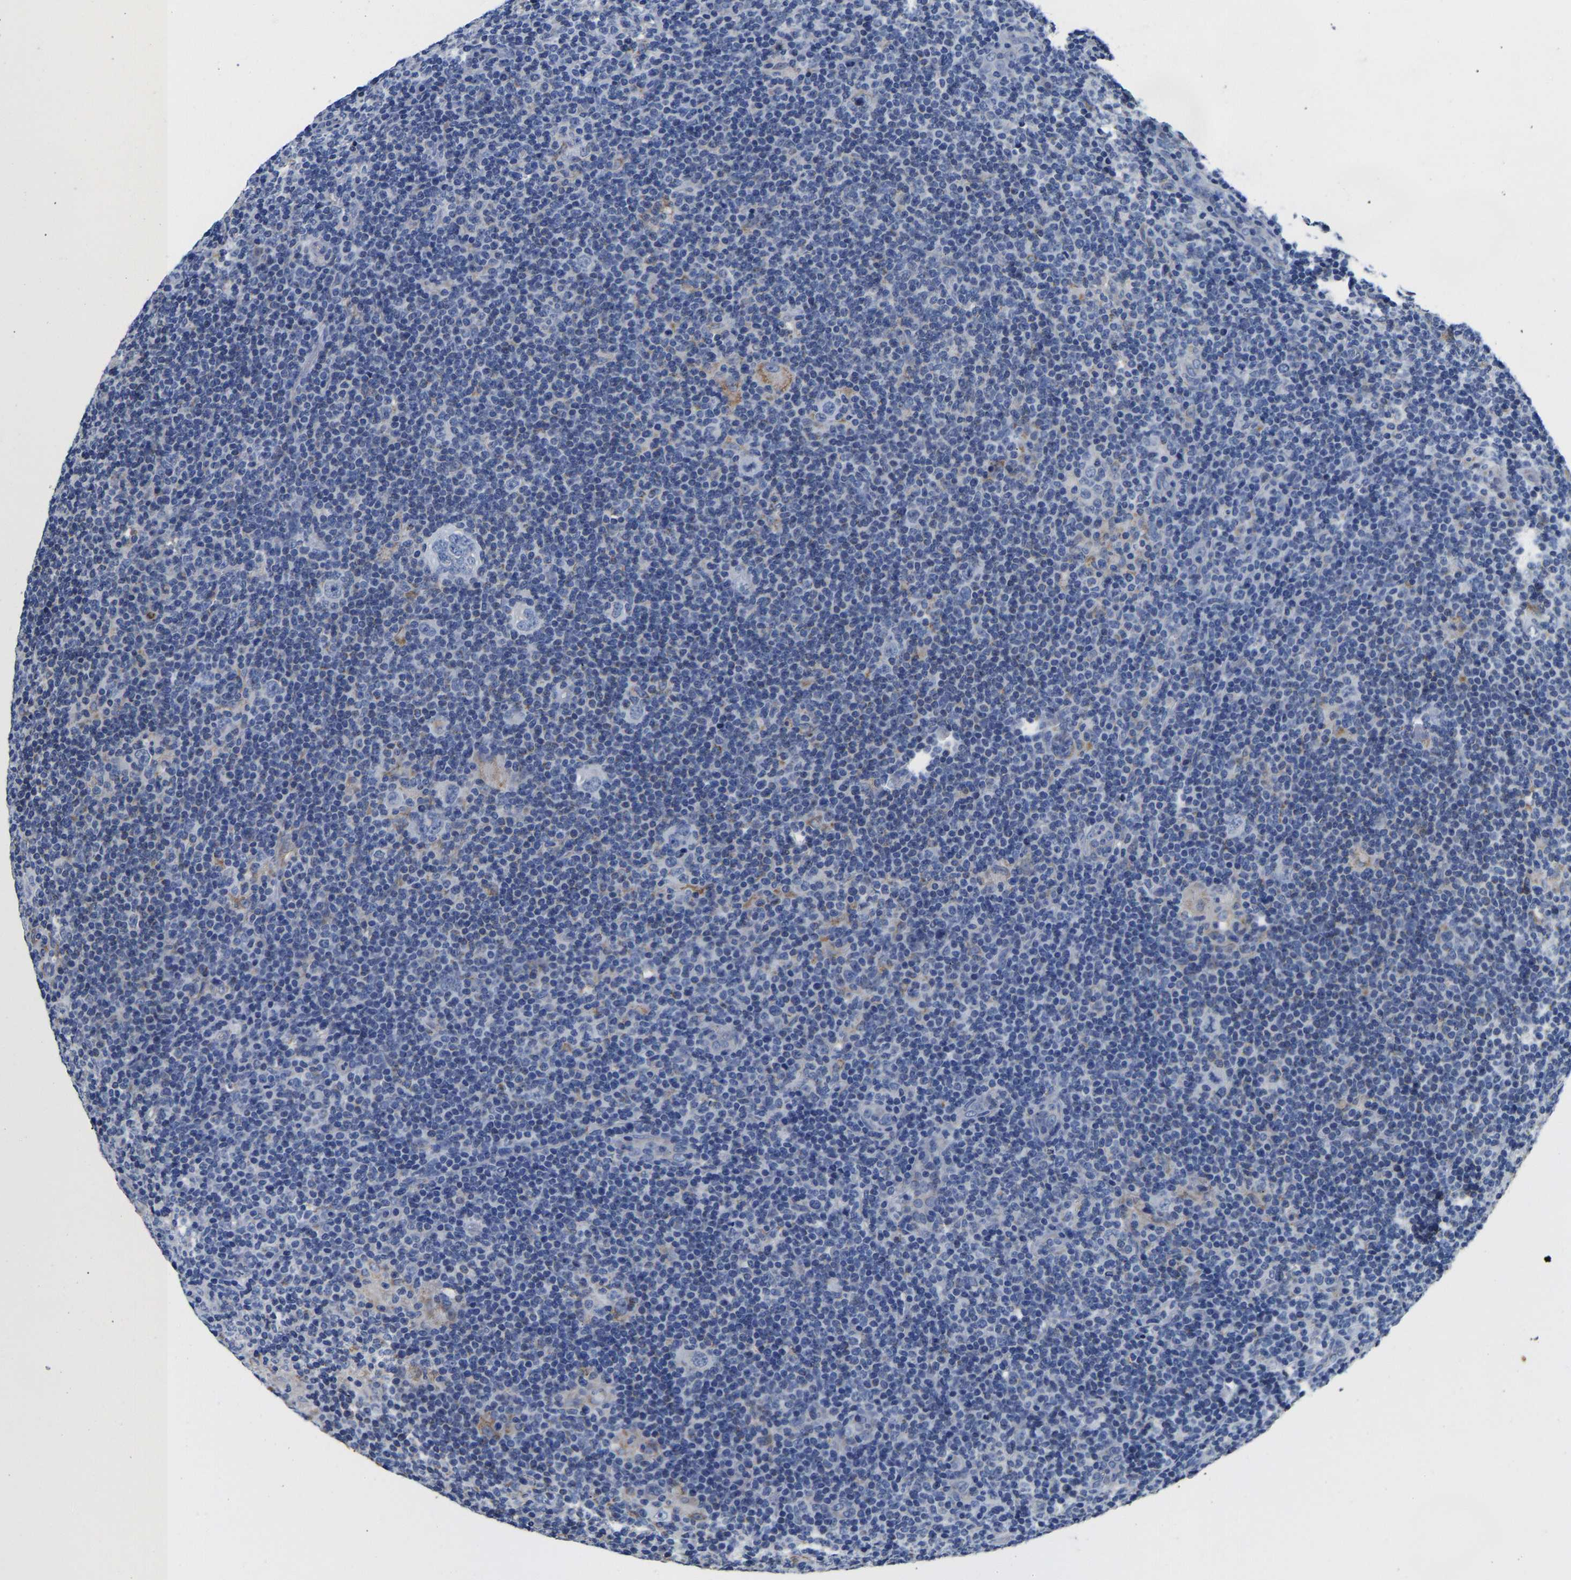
{"staining": {"intensity": "negative", "quantity": "none", "location": "none"}, "tissue": "lymphoma", "cell_type": "Tumor cells", "image_type": "cancer", "snomed": [{"axis": "morphology", "description": "Hodgkin's disease, NOS"}, {"axis": "topography", "description": "Lymph node"}], "caption": "Immunohistochemical staining of human lymphoma displays no significant positivity in tumor cells.", "gene": "PCK2", "patient": {"sex": "female", "age": 57}}